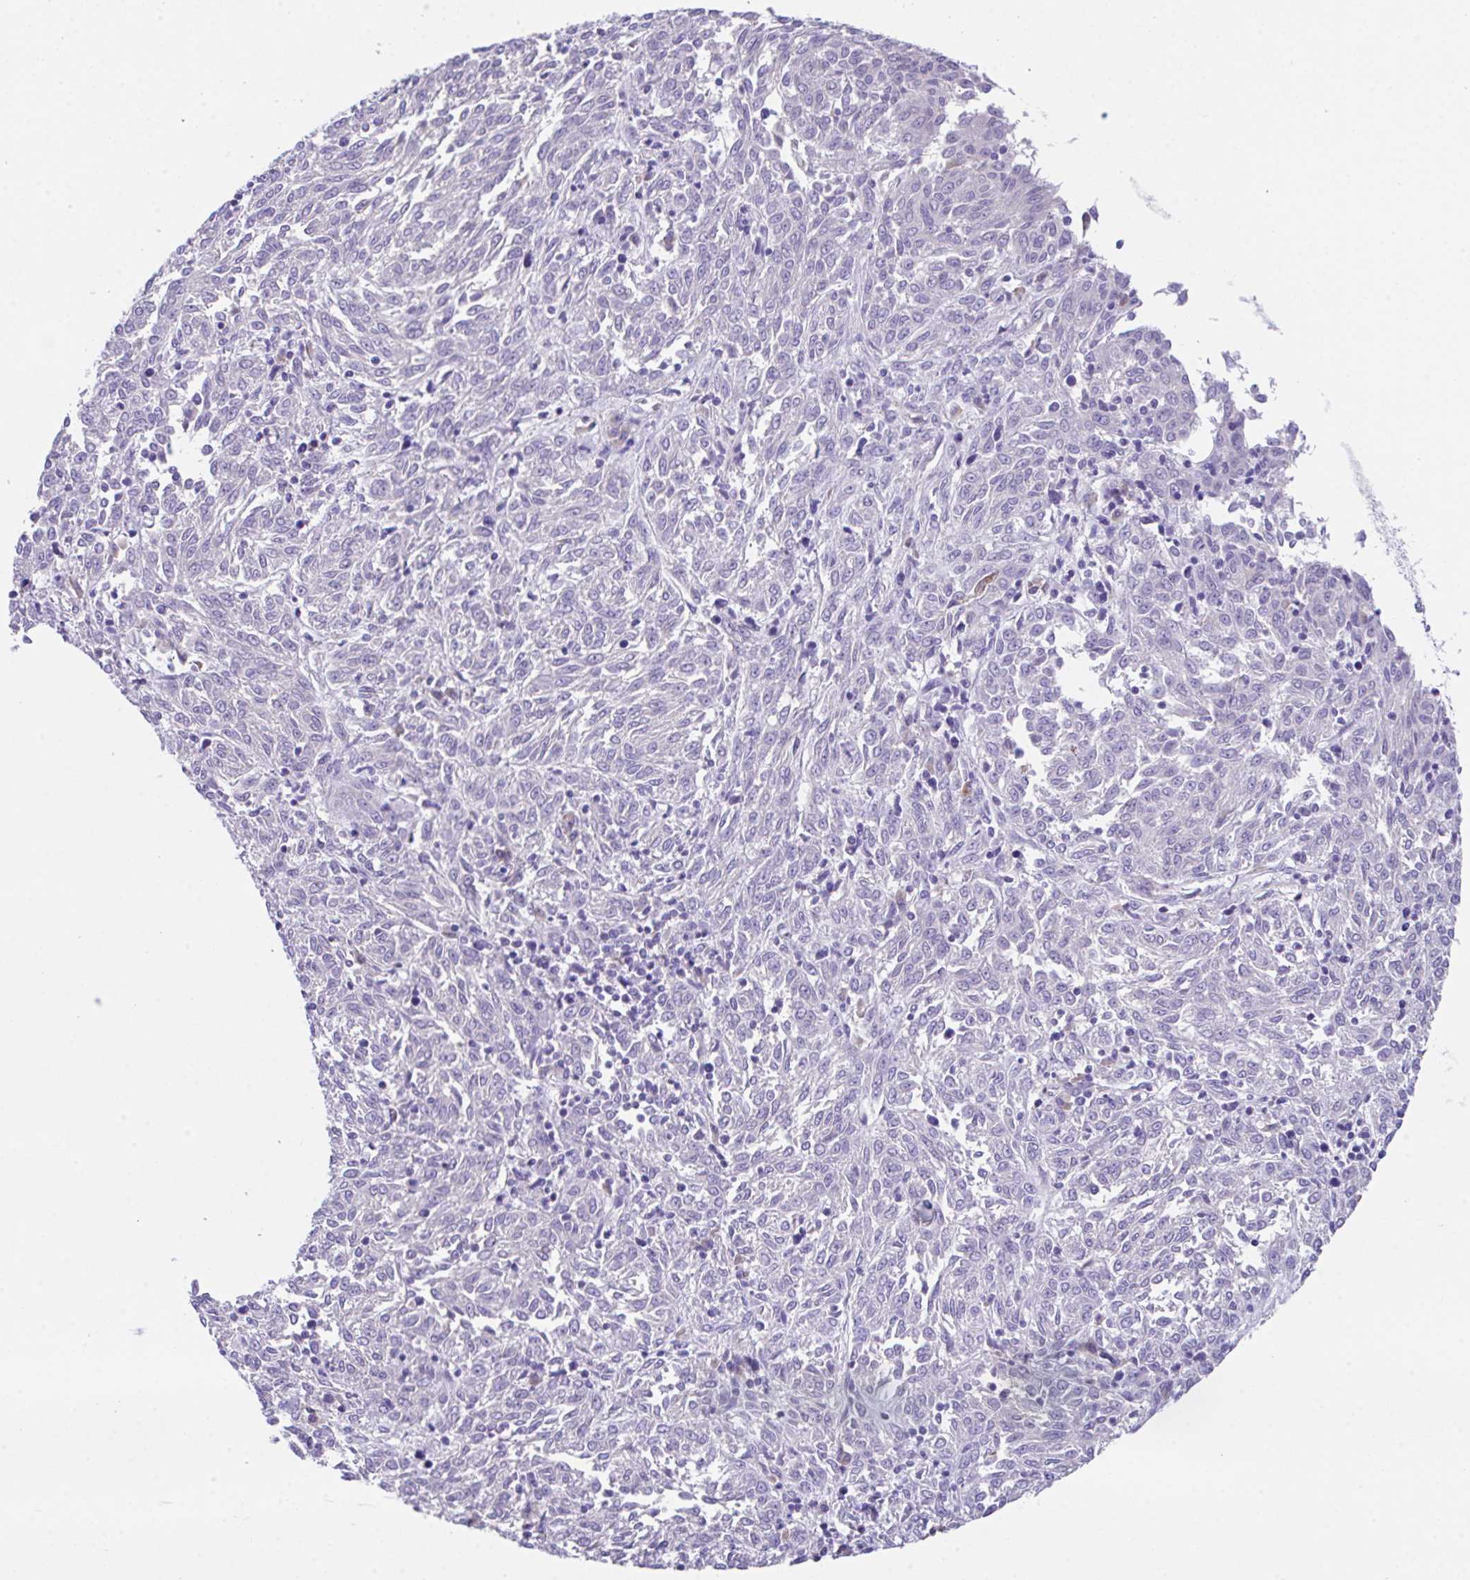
{"staining": {"intensity": "negative", "quantity": "none", "location": "none"}, "tissue": "melanoma", "cell_type": "Tumor cells", "image_type": "cancer", "snomed": [{"axis": "morphology", "description": "Malignant melanoma, NOS"}, {"axis": "topography", "description": "Skin"}], "caption": "Protein analysis of malignant melanoma demonstrates no significant expression in tumor cells.", "gene": "HOXB4", "patient": {"sex": "female", "age": 72}}